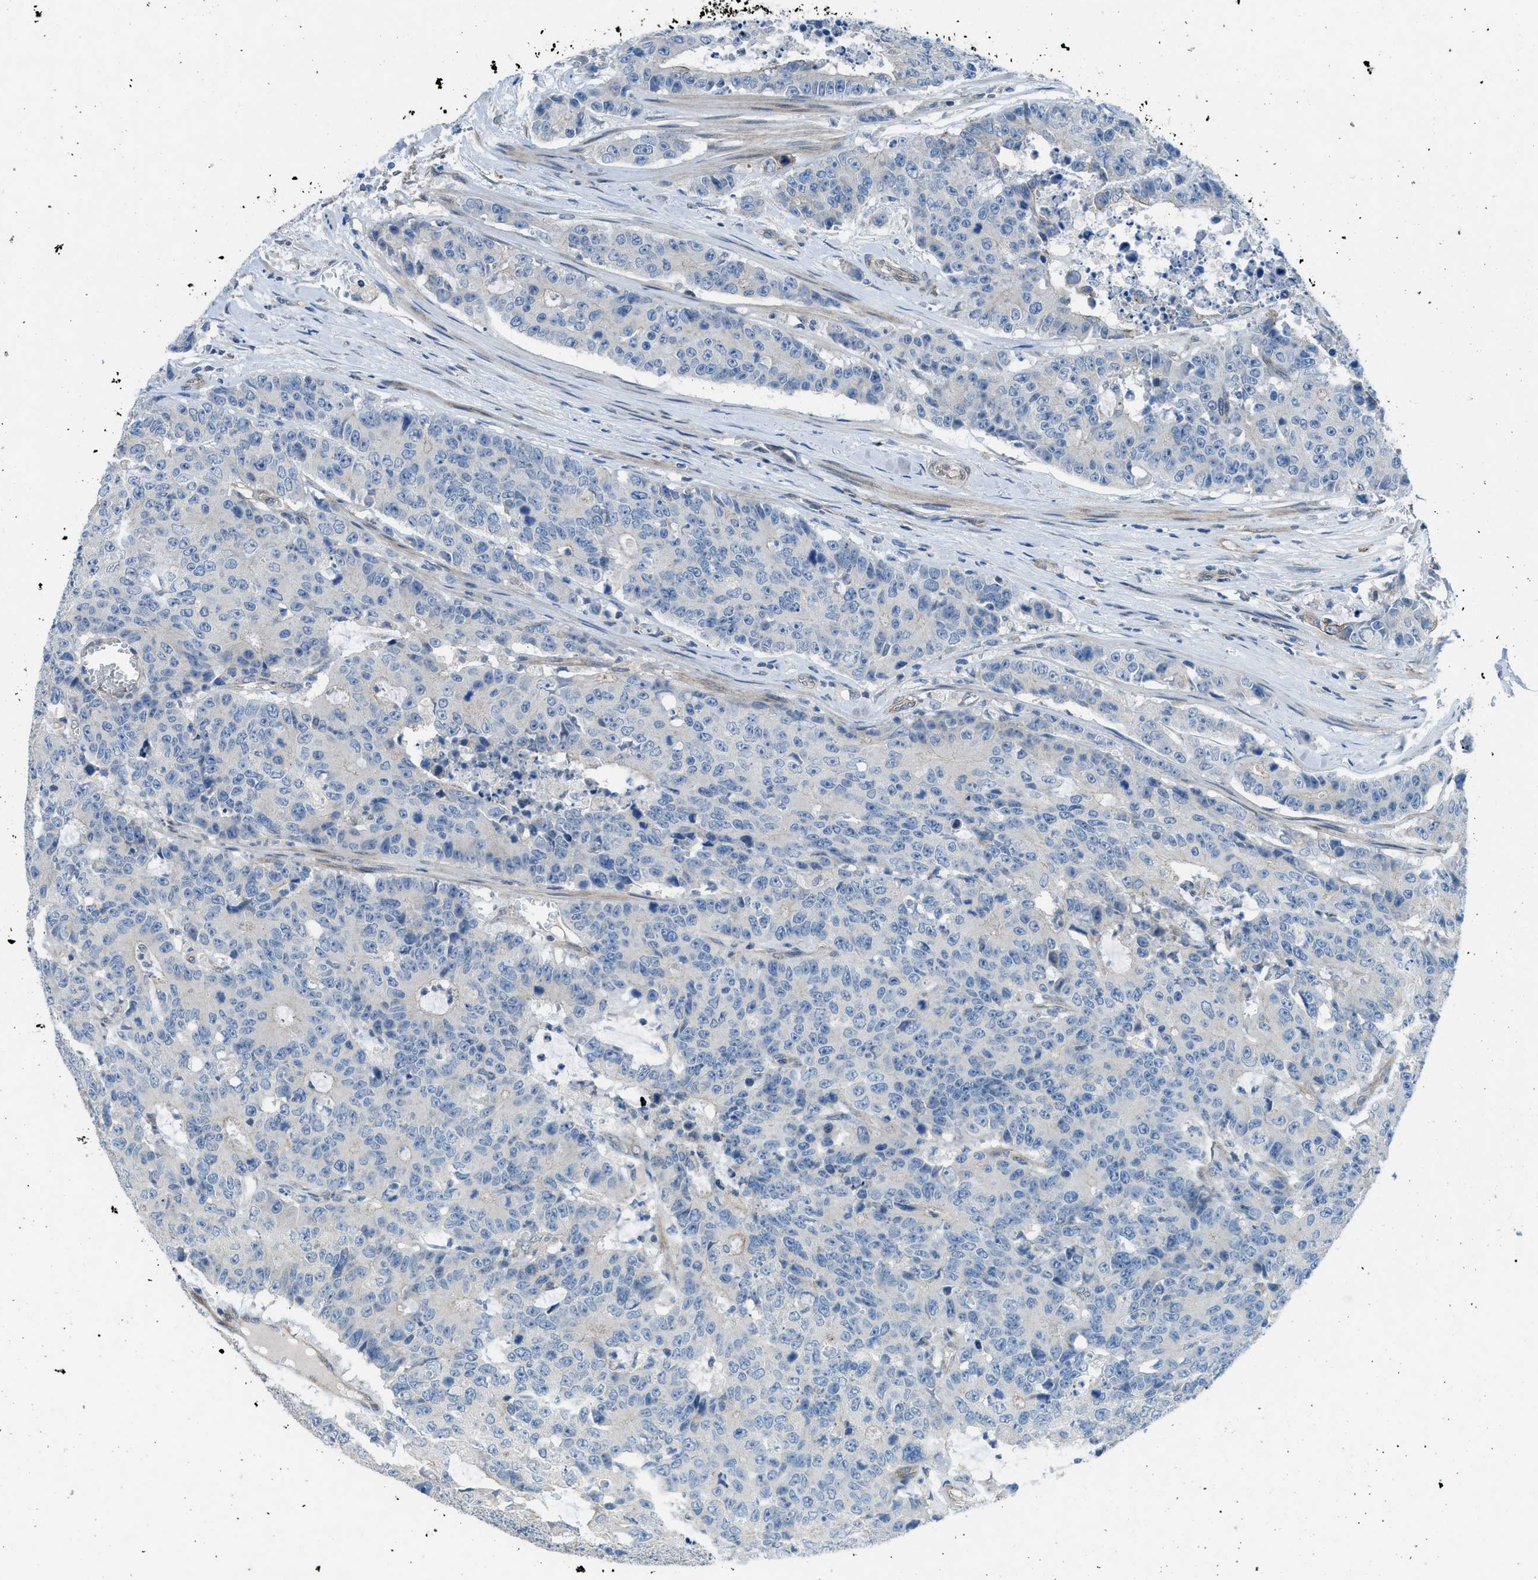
{"staining": {"intensity": "negative", "quantity": "none", "location": "none"}, "tissue": "colorectal cancer", "cell_type": "Tumor cells", "image_type": "cancer", "snomed": [{"axis": "morphology", "description": "Adenocarcinoma, NOS"}, {"axis": "topography", "description": "Colon"}], "caption": "The image demonstrates no staining of tumor cells in adenocarcinoma (colorectal).", "gene": "PRKN", "patient": {"sex": "female", "age": 86}}